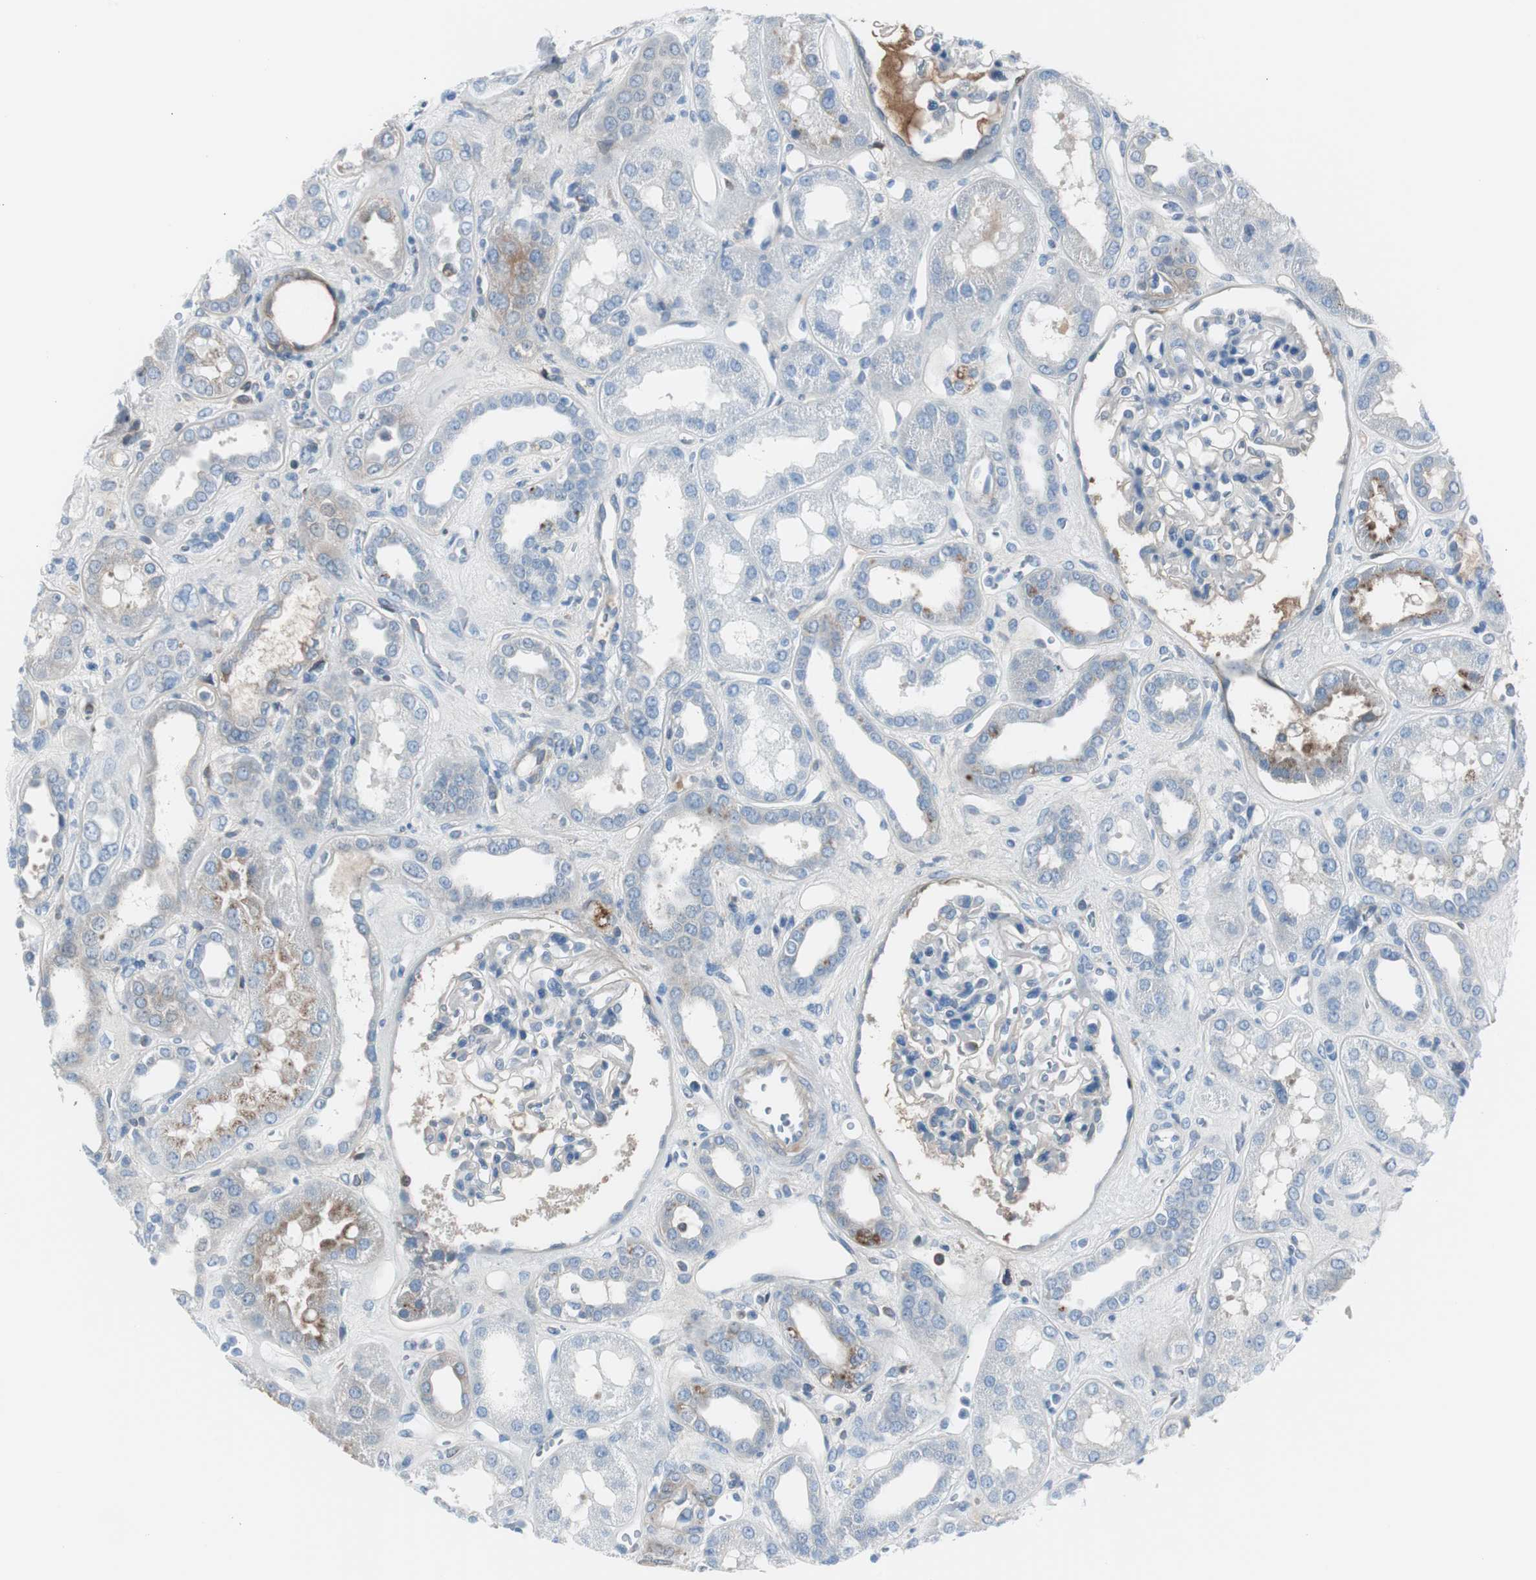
{"staining": {"intensity": "negative", "quantity": "none", "location": "none"}, "tissue": "kidney", "cell_type": "Cells in glomeruli", "image_type": "normal", "snomed": [{"axis": "morphology", "description": "Normal tissue, NOS"}, {"axis": "topography", "description": "Kidney"}], "caption": "High magnification brightfield microscopy of benign kidney stained with DAB (brown) and counterstained with hematoxylin (blue): cells in glomeruli show no significant staining.", "gene": "SERPINF1", "patient": {"sex": "male", "age": 59}}